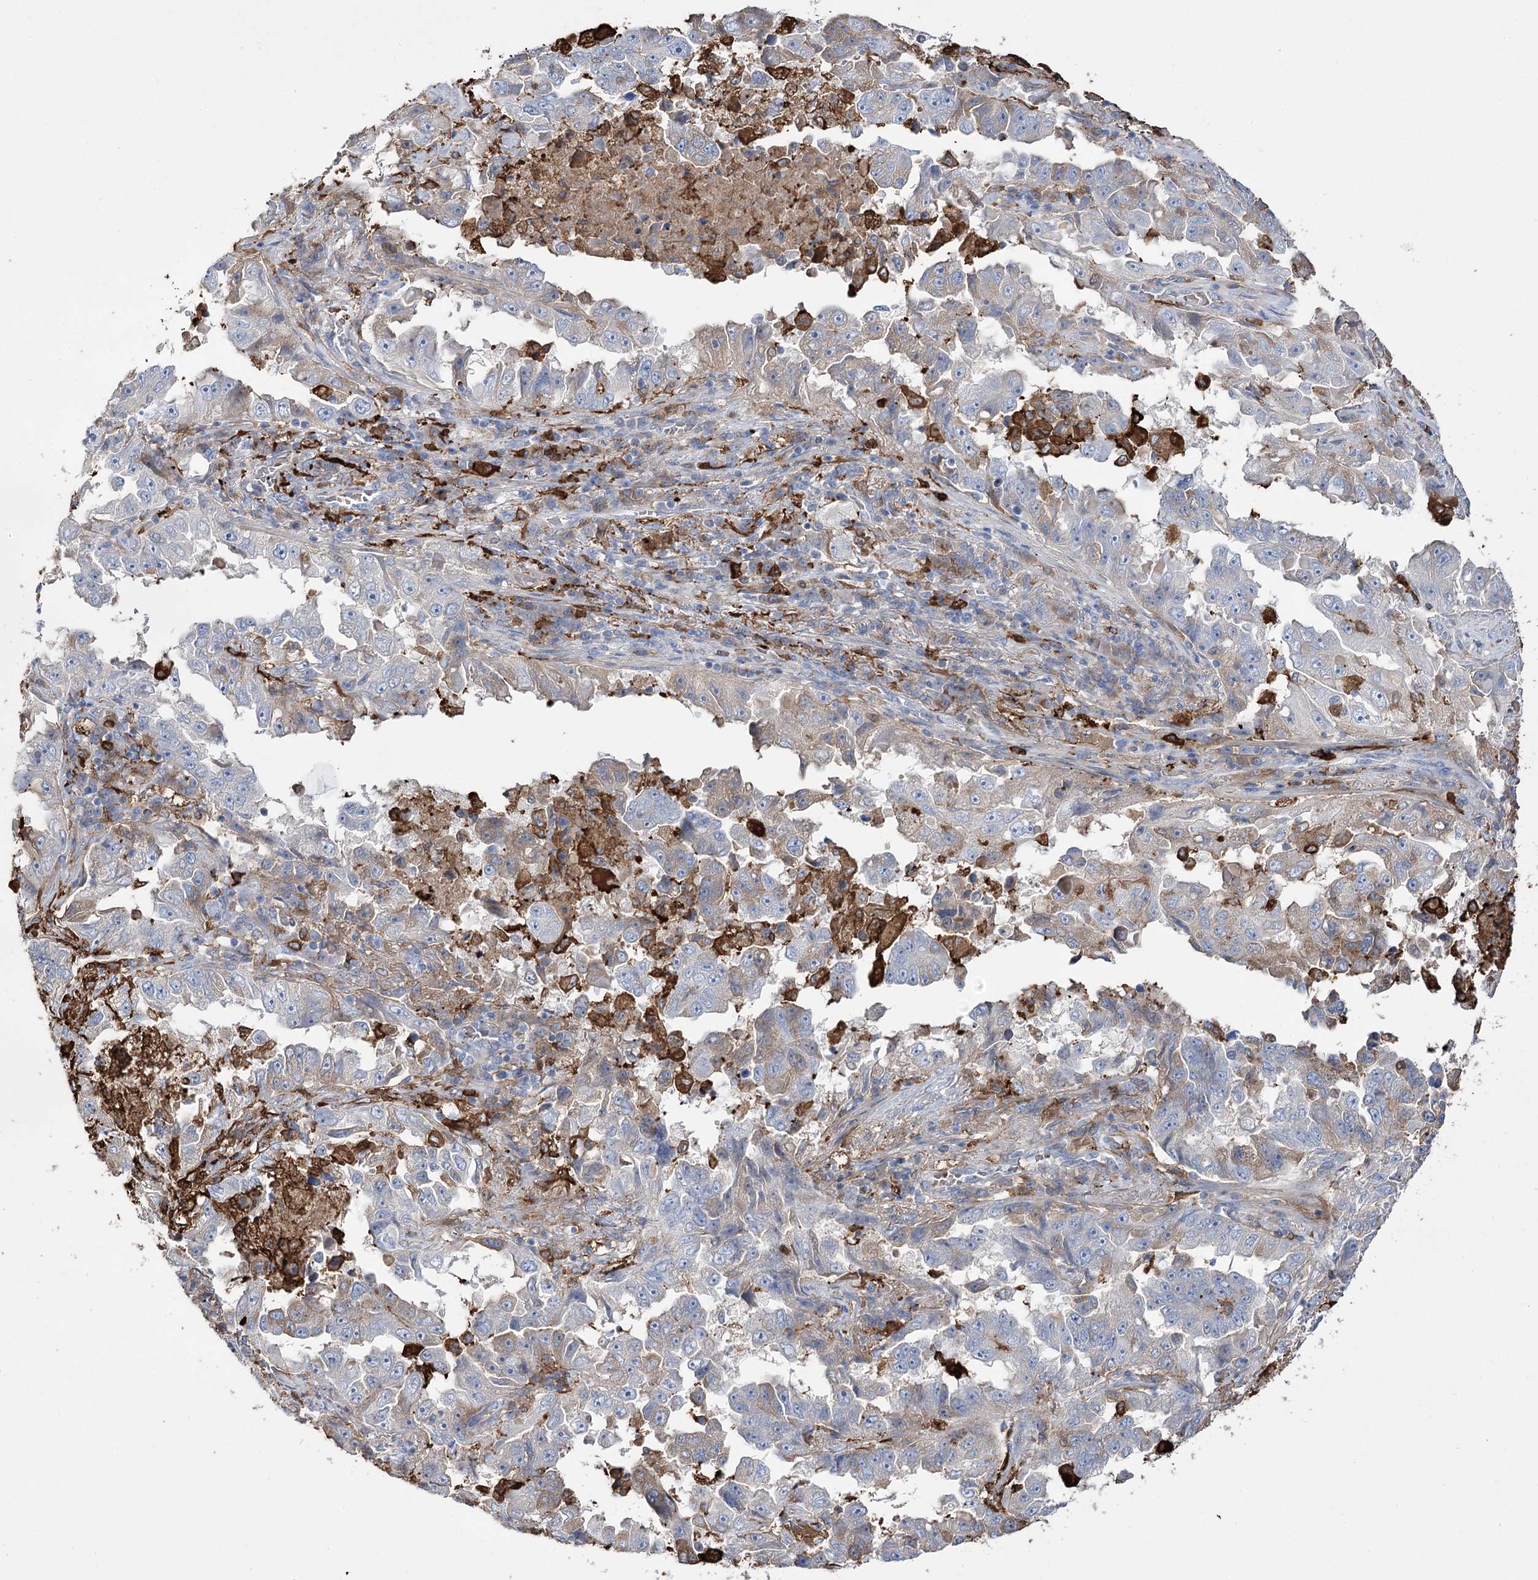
{"staining": {"intensity": "weak", "quantity": "<25%", "location": "cytoplasmic/membranous"}, "tissue": "lung cancer", "cell_type": "Tumor cells", "image_type": "cancer", "snomed": [{"axis": "morphology", "description": "Adenocarcinoma, NOS"}, {"axis": "topography", "description": "Lung"}], "caption": "This is an immunohistochemistry (IHC) image of human lung cancer (adenocarcinoma). There is no staining in tumor cells.", "gene": "ZNF622", "patient": {"sex": "female", "age": 51}}